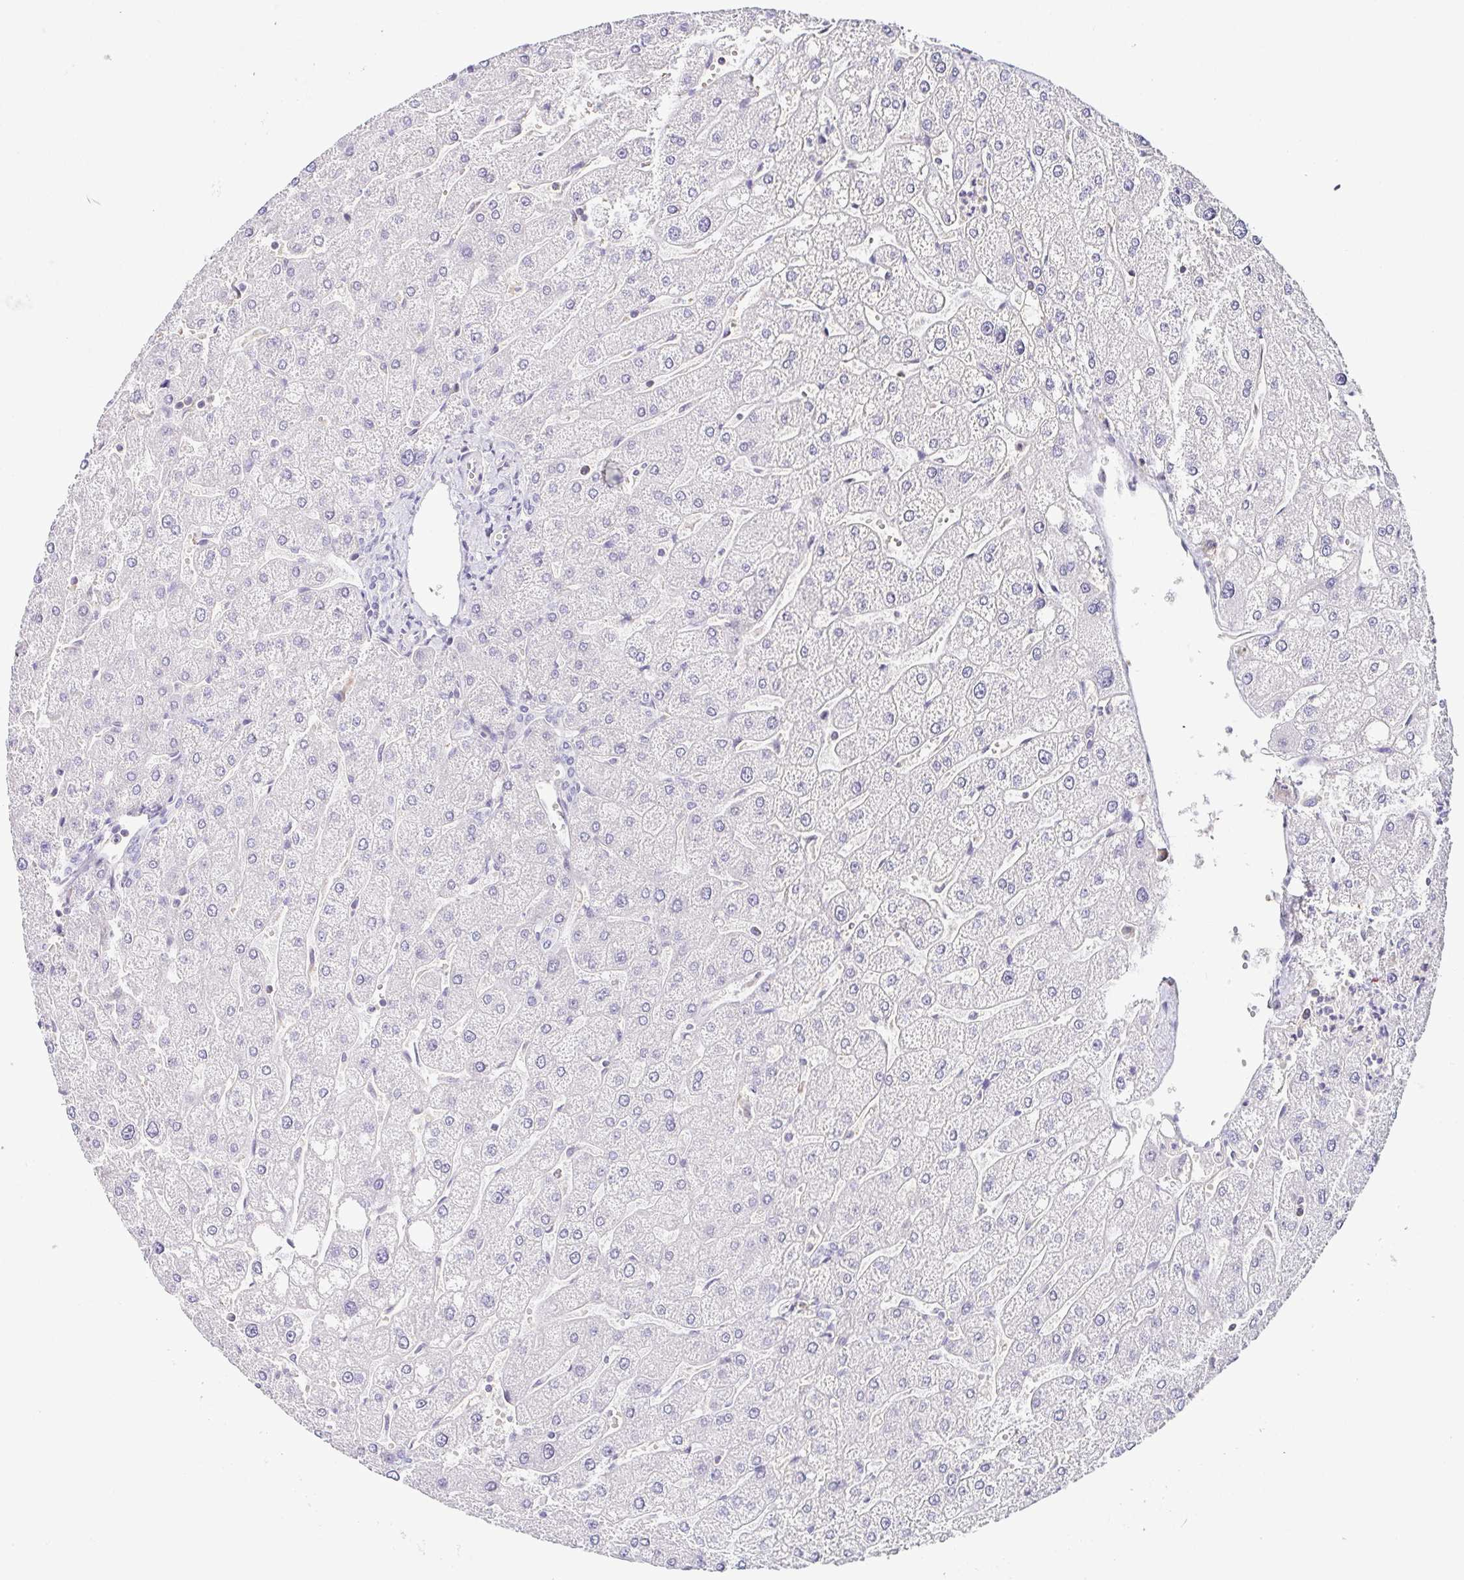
{"staining": {"intensity": "negative", "quantity": "none", "location": "none"}, "tissue": "liver", "cell_type": "Cholangiocytes", "image_type": "normal", "snomed": [{"axis": "morphology", "description": "Normal tissue, NOS"}, {"axis": "topography", "description": "Liver"}], "caption": "This is an immunohistochemistry (IHC) image of unremarkable human liver. There is no staining in cholangiocytes.", "gene": "FAM162B", "patient": {"sex": "male", "age": 67}}